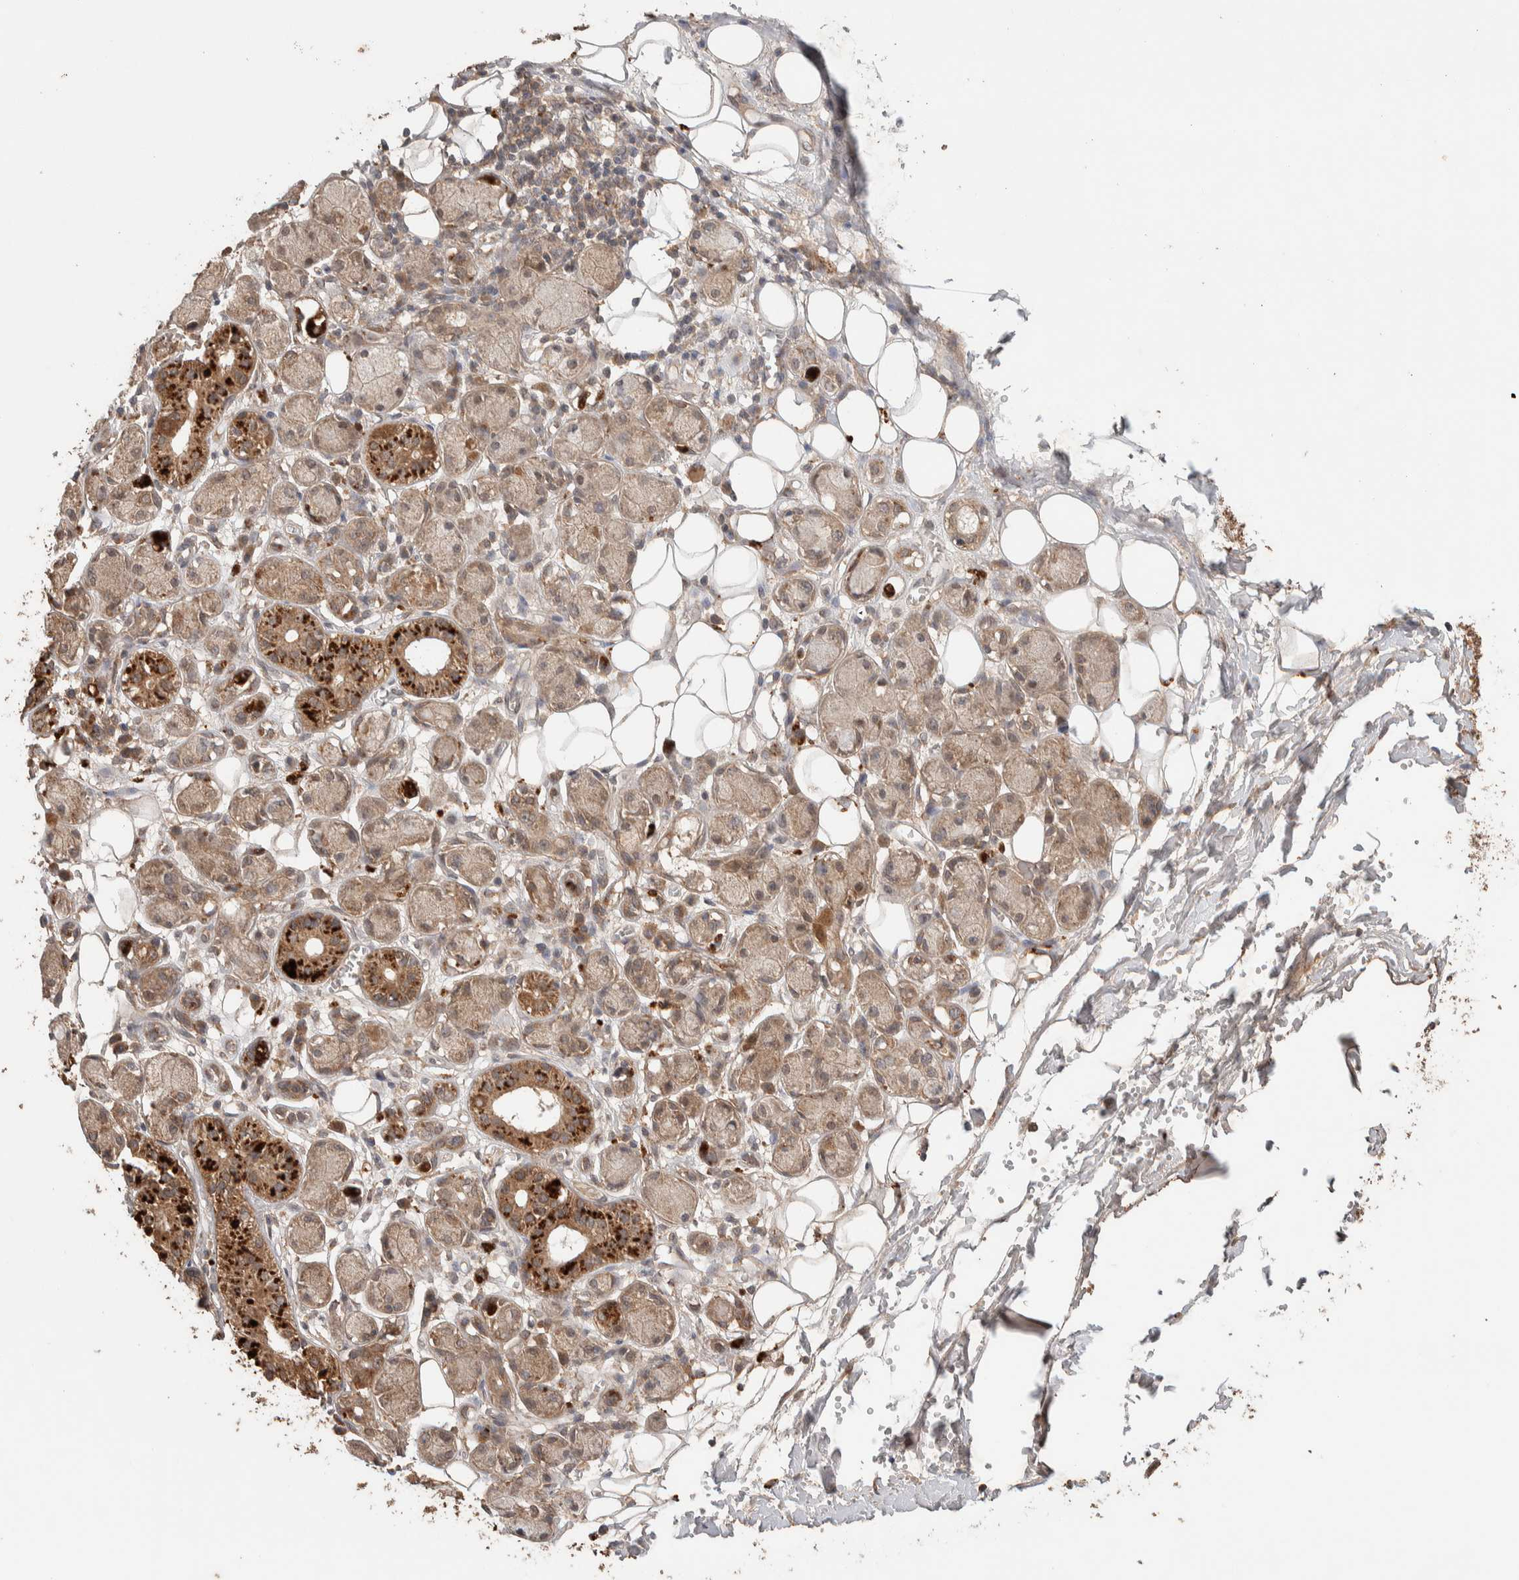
{"staining": {"intensity": "moderate", "quantity": ">75%", "location": "cytoplasmic/membranous"}, "tissue": "adipose tissue", "cell_type": "Adipocytes", "image_type": "normal", "snomed": [{"axis": "morphology", "description": "Normal tissue, NOS"}, {"axis": "morphology", "description": "Inflammation, NOS"}, {"axis": "topography", "description": "Vascular tissue"}, {"axis": "topography", "description": "Salivary gland"}], "caption": "Adipocytes demonstrate medium levels of moderate cytoplasmic/membranous staining in about >75% of cells in unremarkable adipose tissue. (Brightfield microscopy of DAB IHC at high magnification).", "gene": "KCNJ5", "patient": {"sex": "female", "age": 75}}